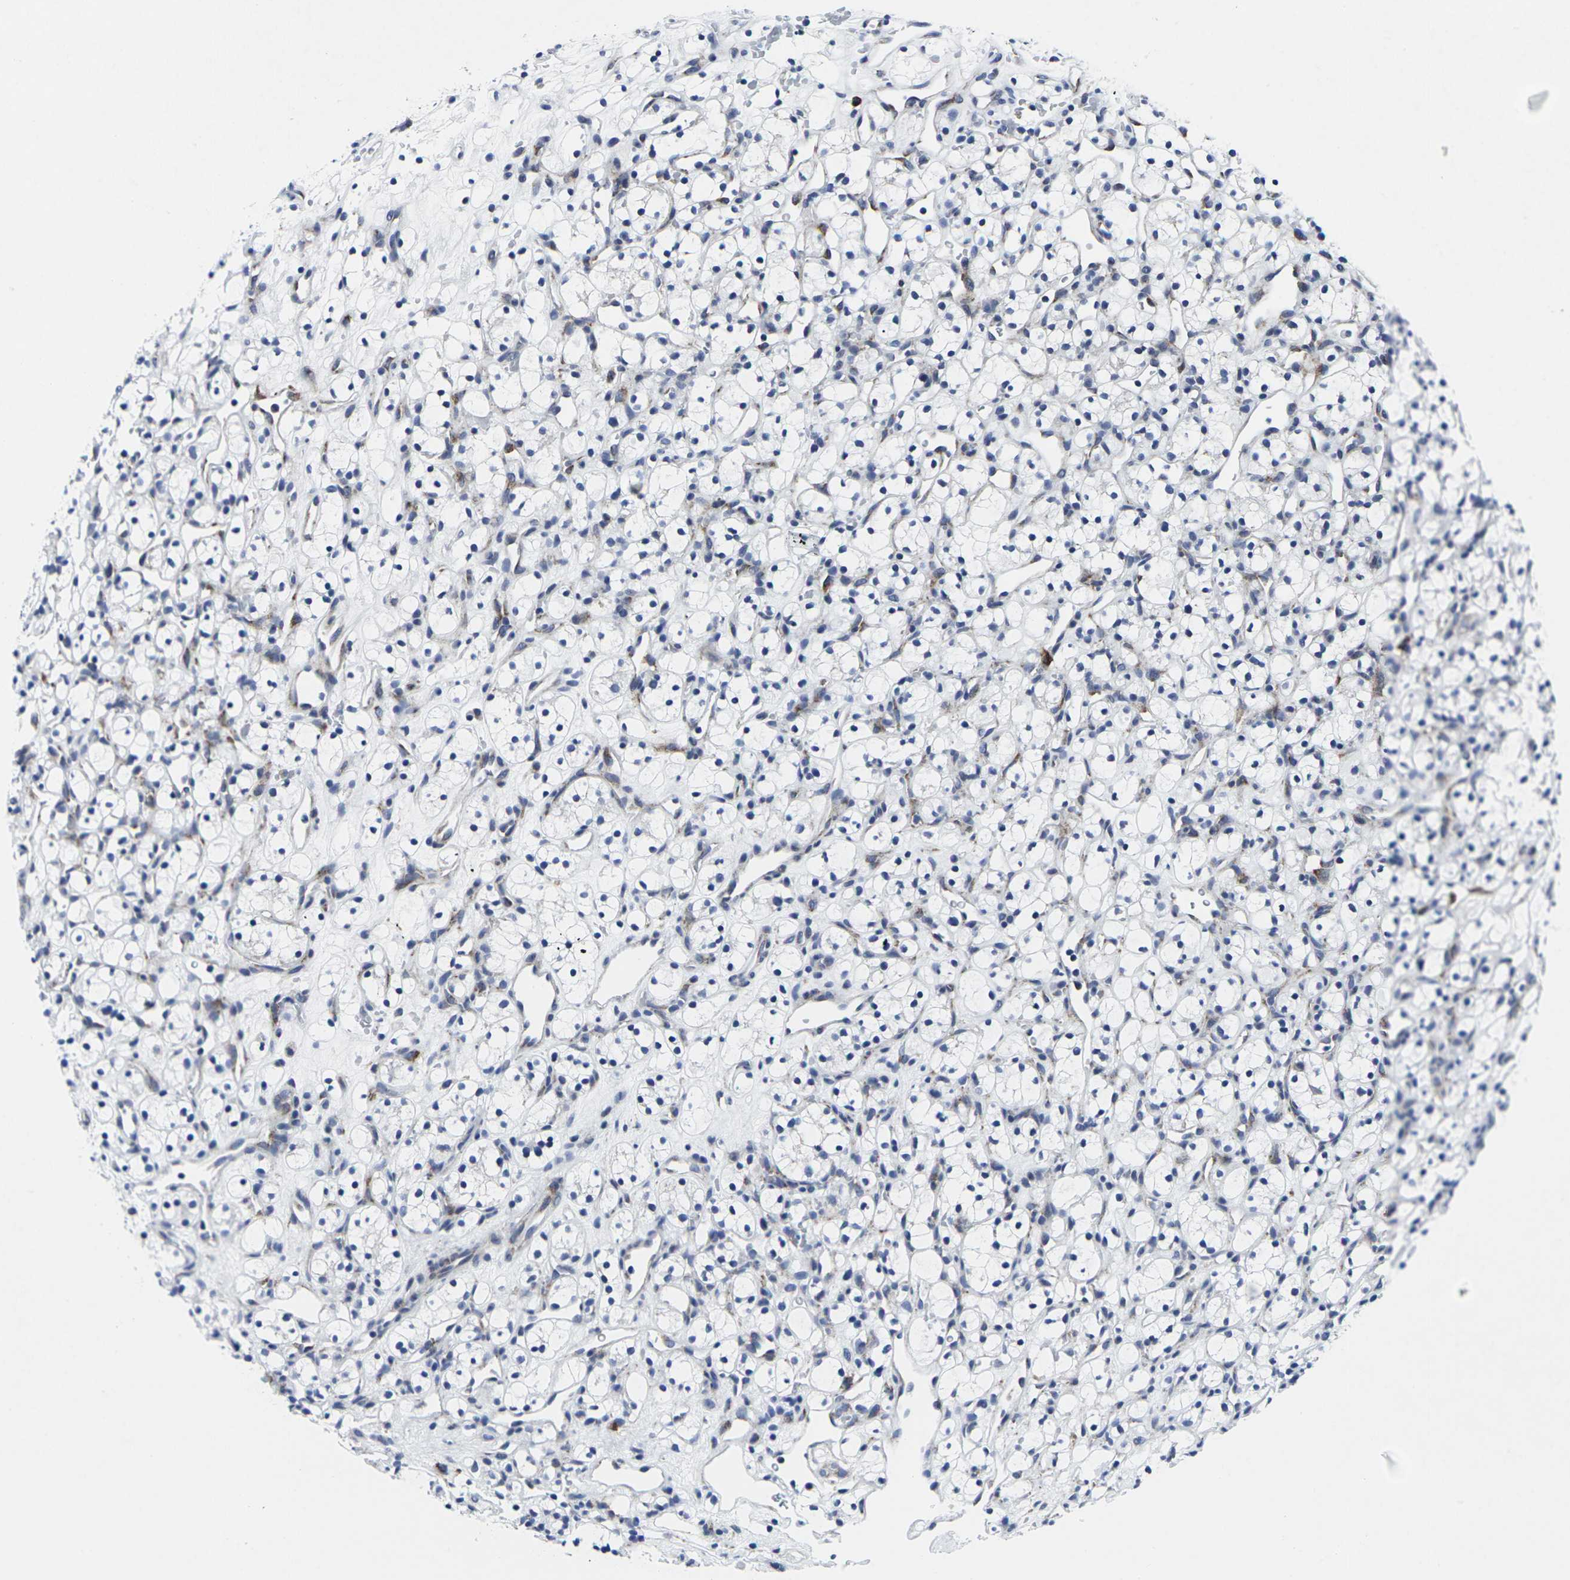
{"staining": {"intensity": "negative", "quantity": "none", "location": "none"}, "tissue": "renal cancer", "cell_type": "Tumor cells", "image_type": "cancer", "snomed": [{"axis": "morphology", "description": "Adenocarcinoma, NOS"}, {"axis": "topography", "description": "Kidney"}], "caption": "Immunohistochemical staining of renal cancer demonstrates no significant positivity in tumor cells.", "gene": "RPN1", "patient": {"sex": "female", "age": 60}}